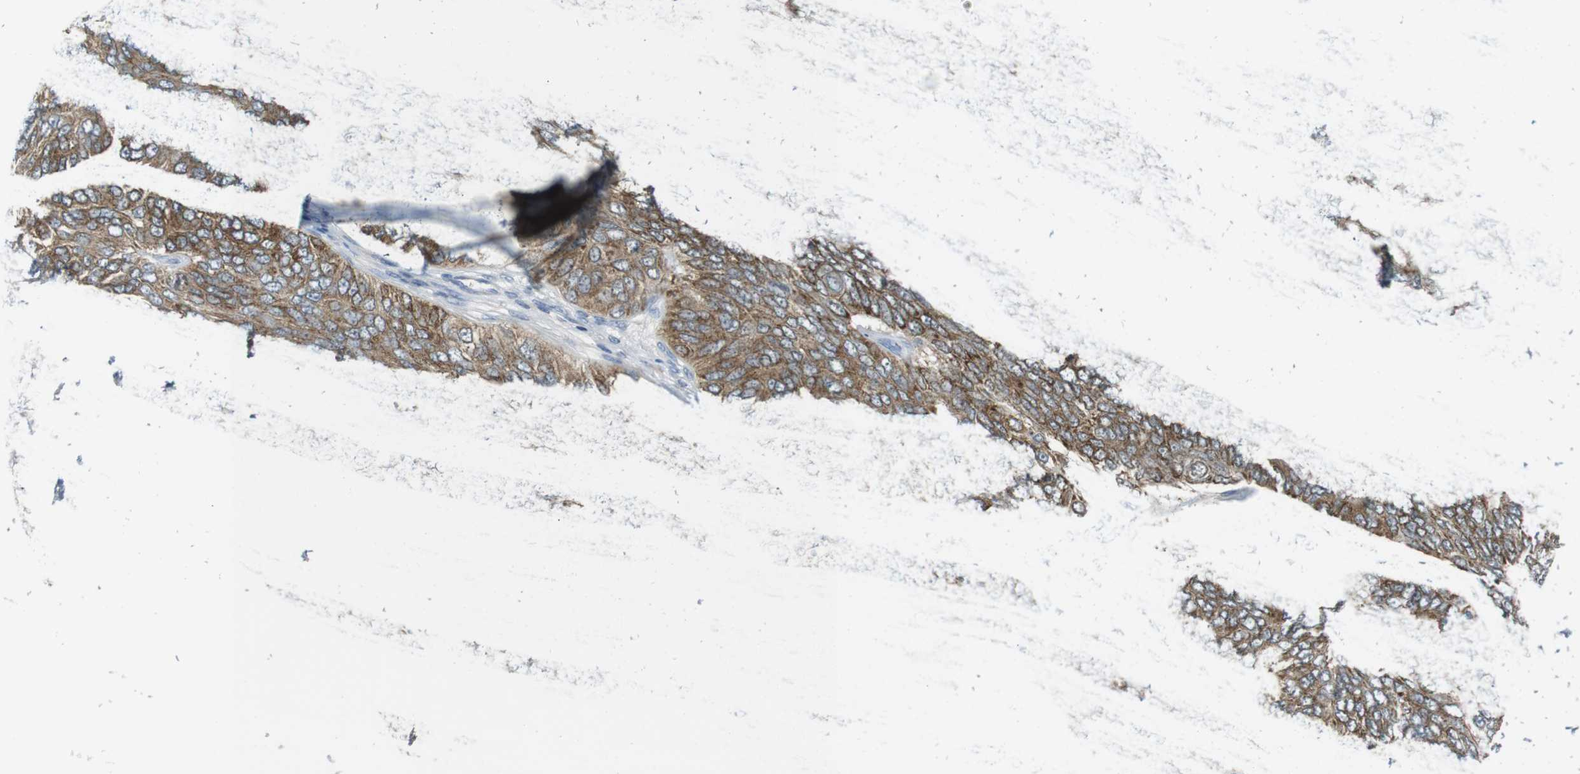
{"staining": {"intensity": "moderate", "quantity": ">75%", "location": "cytoplasmic/membranous"}, "tissue": "ovarian cancer", "cell_type": "Tumor cells", "image_type": "cancer", "snomed": [{"axis": "morphology", "description": "Carcinoma, endometroid"}, {"axis": "topography", "description": "Ovary"}], "caption": "Ovarian cancer stained with DAB IHC reveals medium levels of moderate cytoplasmic/membranous expression in approximately >75% of tumor cells.", "gene": "MTHFD1", "patient": {"sex": "female", "age": 51}}